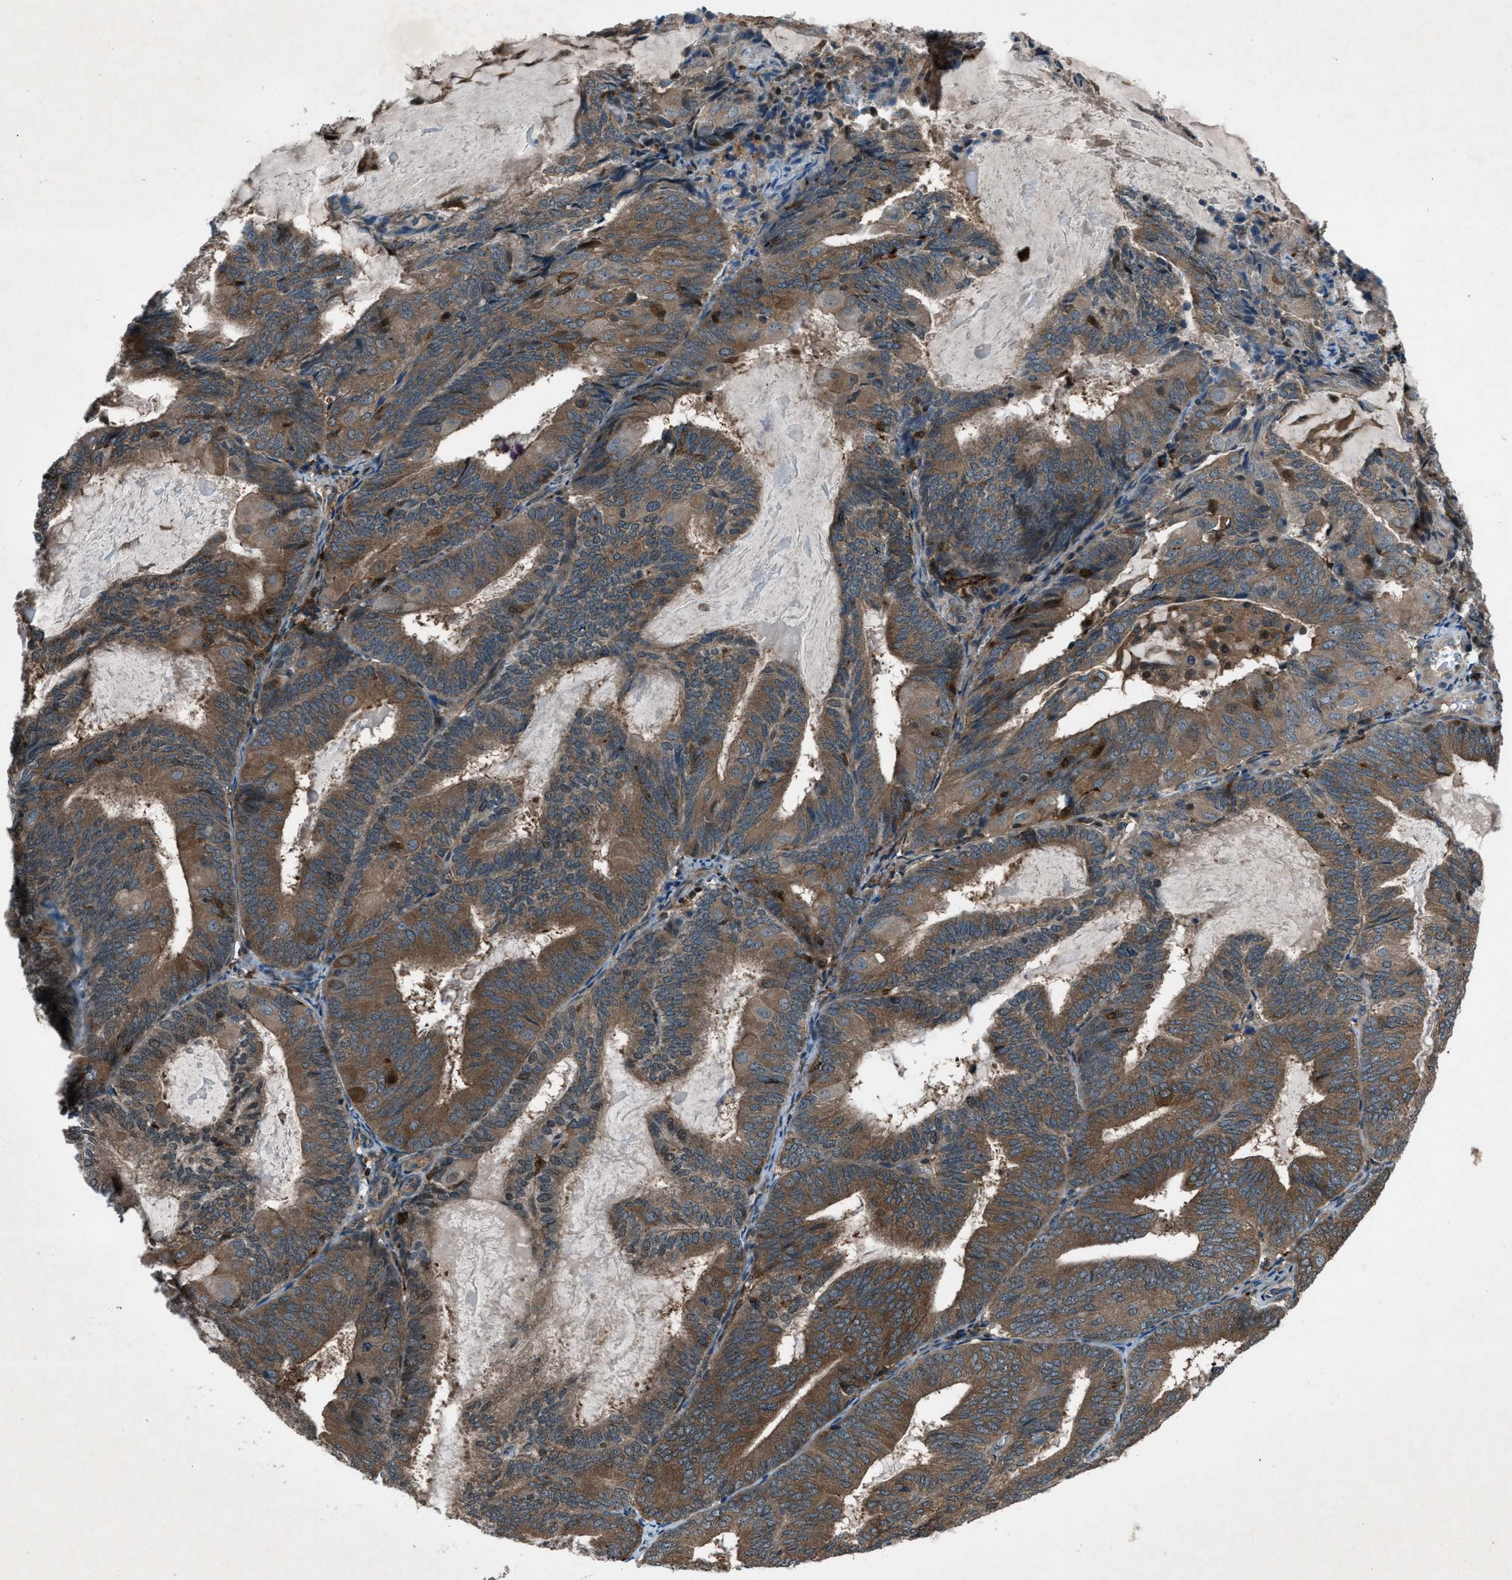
{"staining": {"intensity": "moderate", "quantity": ">75%", "location": "cytoplasmic/membranous"}, "tissue": "endometrial cancer", "cell_type": "Tumor cells", "image_type": "cancer", "snomed": [{"axis": "morphology", "description": "Adenocarcinoma, NOS"}, {"axis": "topography", "description": "Endometrium"}], "caption": "Endometrial cancer stained for a protein (brown) displays moderate cytoplasmic/membranous positive positivity in approximately >75% of tumor cells.", "gene": "EPSTI1", "patient": {"sex": "female", "age": 81}}